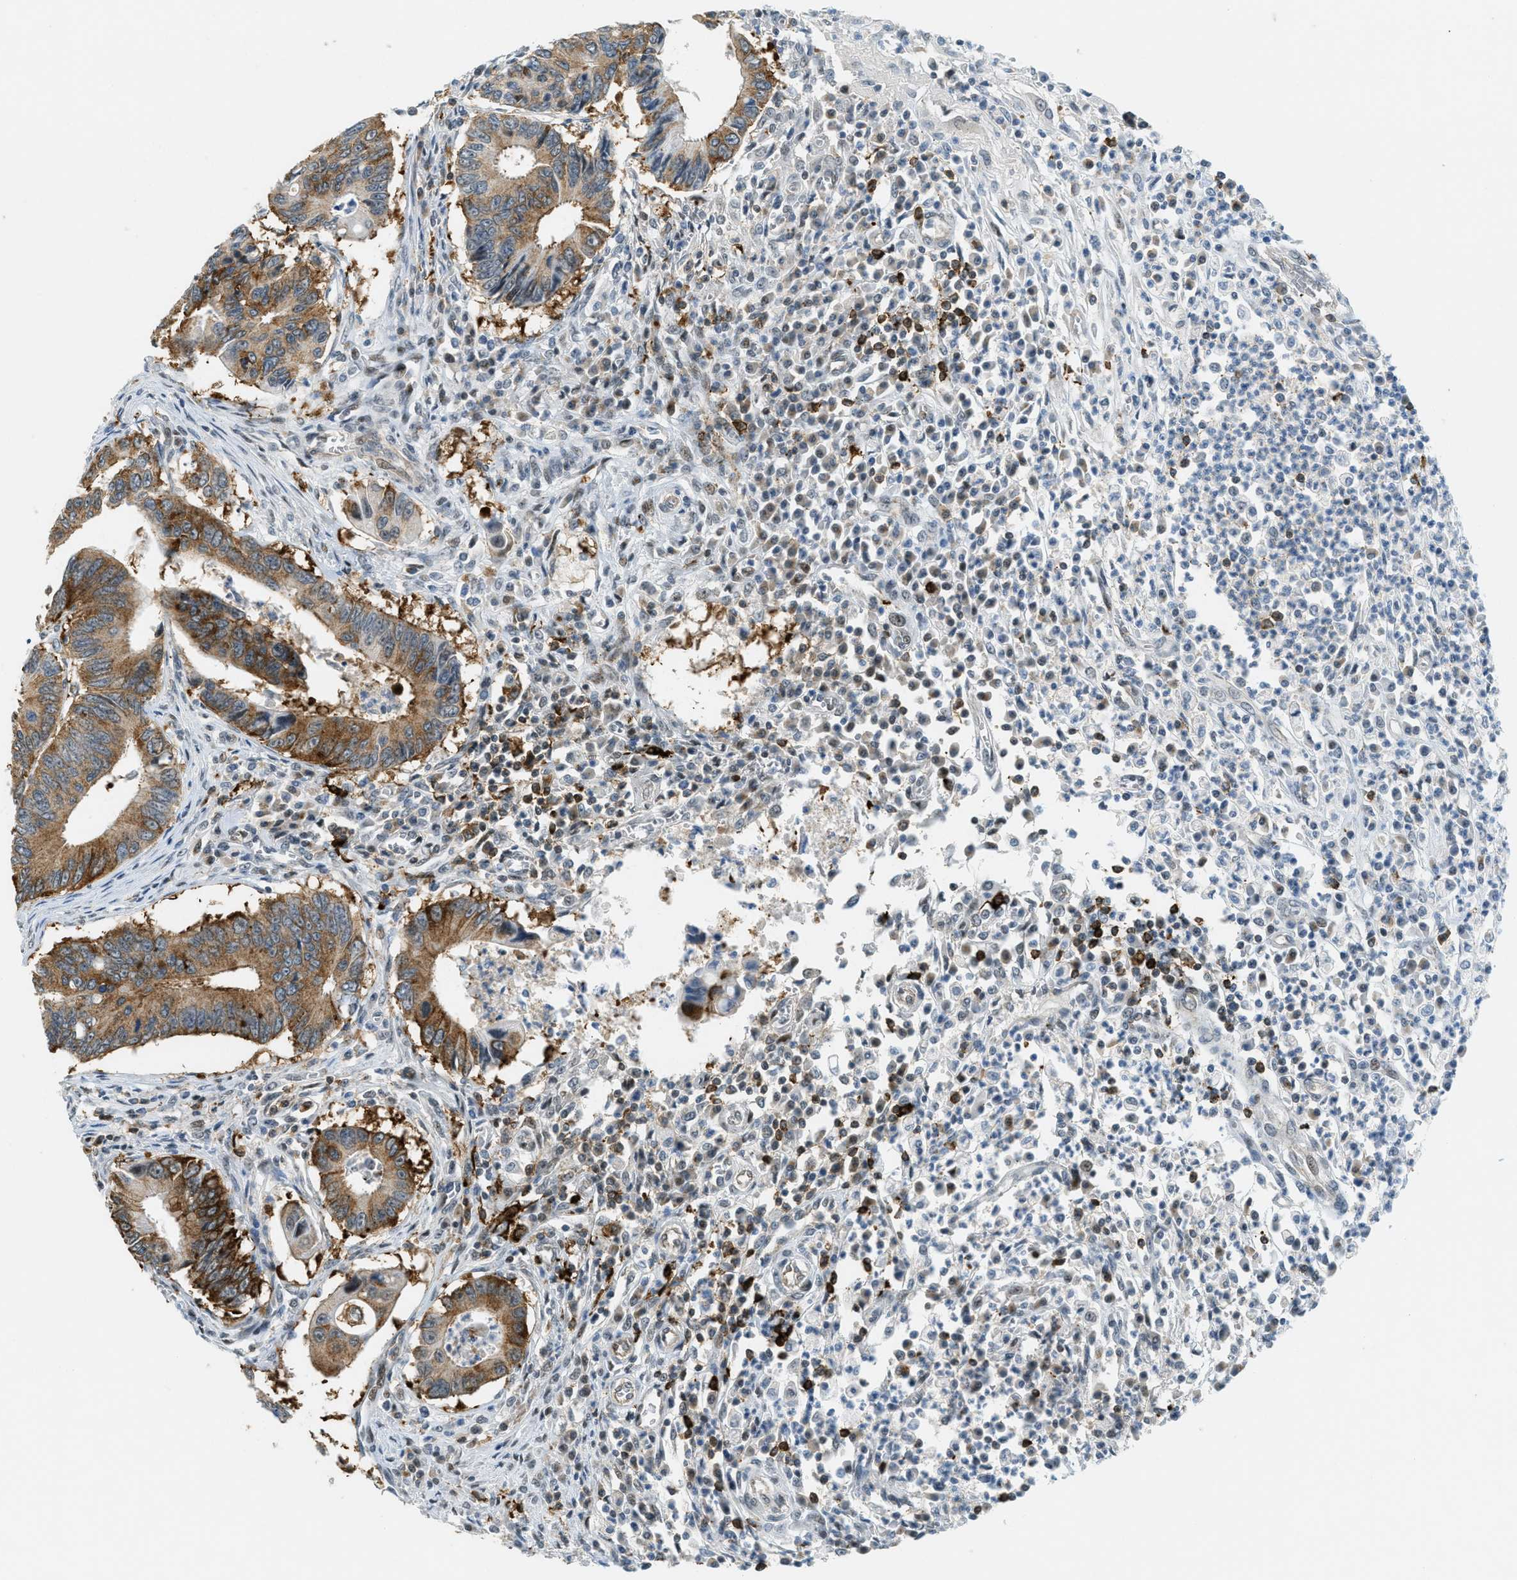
{"staining": {"intensity": "moderate", "quantity": ">75%", "location": "cytoplasmic/membranous"}, "tissue": "colorectal cancer", "cell_type": "Tumor cells", "image_type": "cancer", "snomed": [{"axis": "morphology", "description": "Inflammation, NOS"}, {"axis": "morphology", "description": "Adenocarcinoma, NOS"}, {"axis": "topography", "description": "Colon"}], "caption": "Brown immunohistochemical staining in colorectal adenocarcinoma shows moderate cytoplasmic/membranous staining in approximately >75% of tumor cells.", "gene": "FYN", "patient": {"sex": "male", "age": 72}}